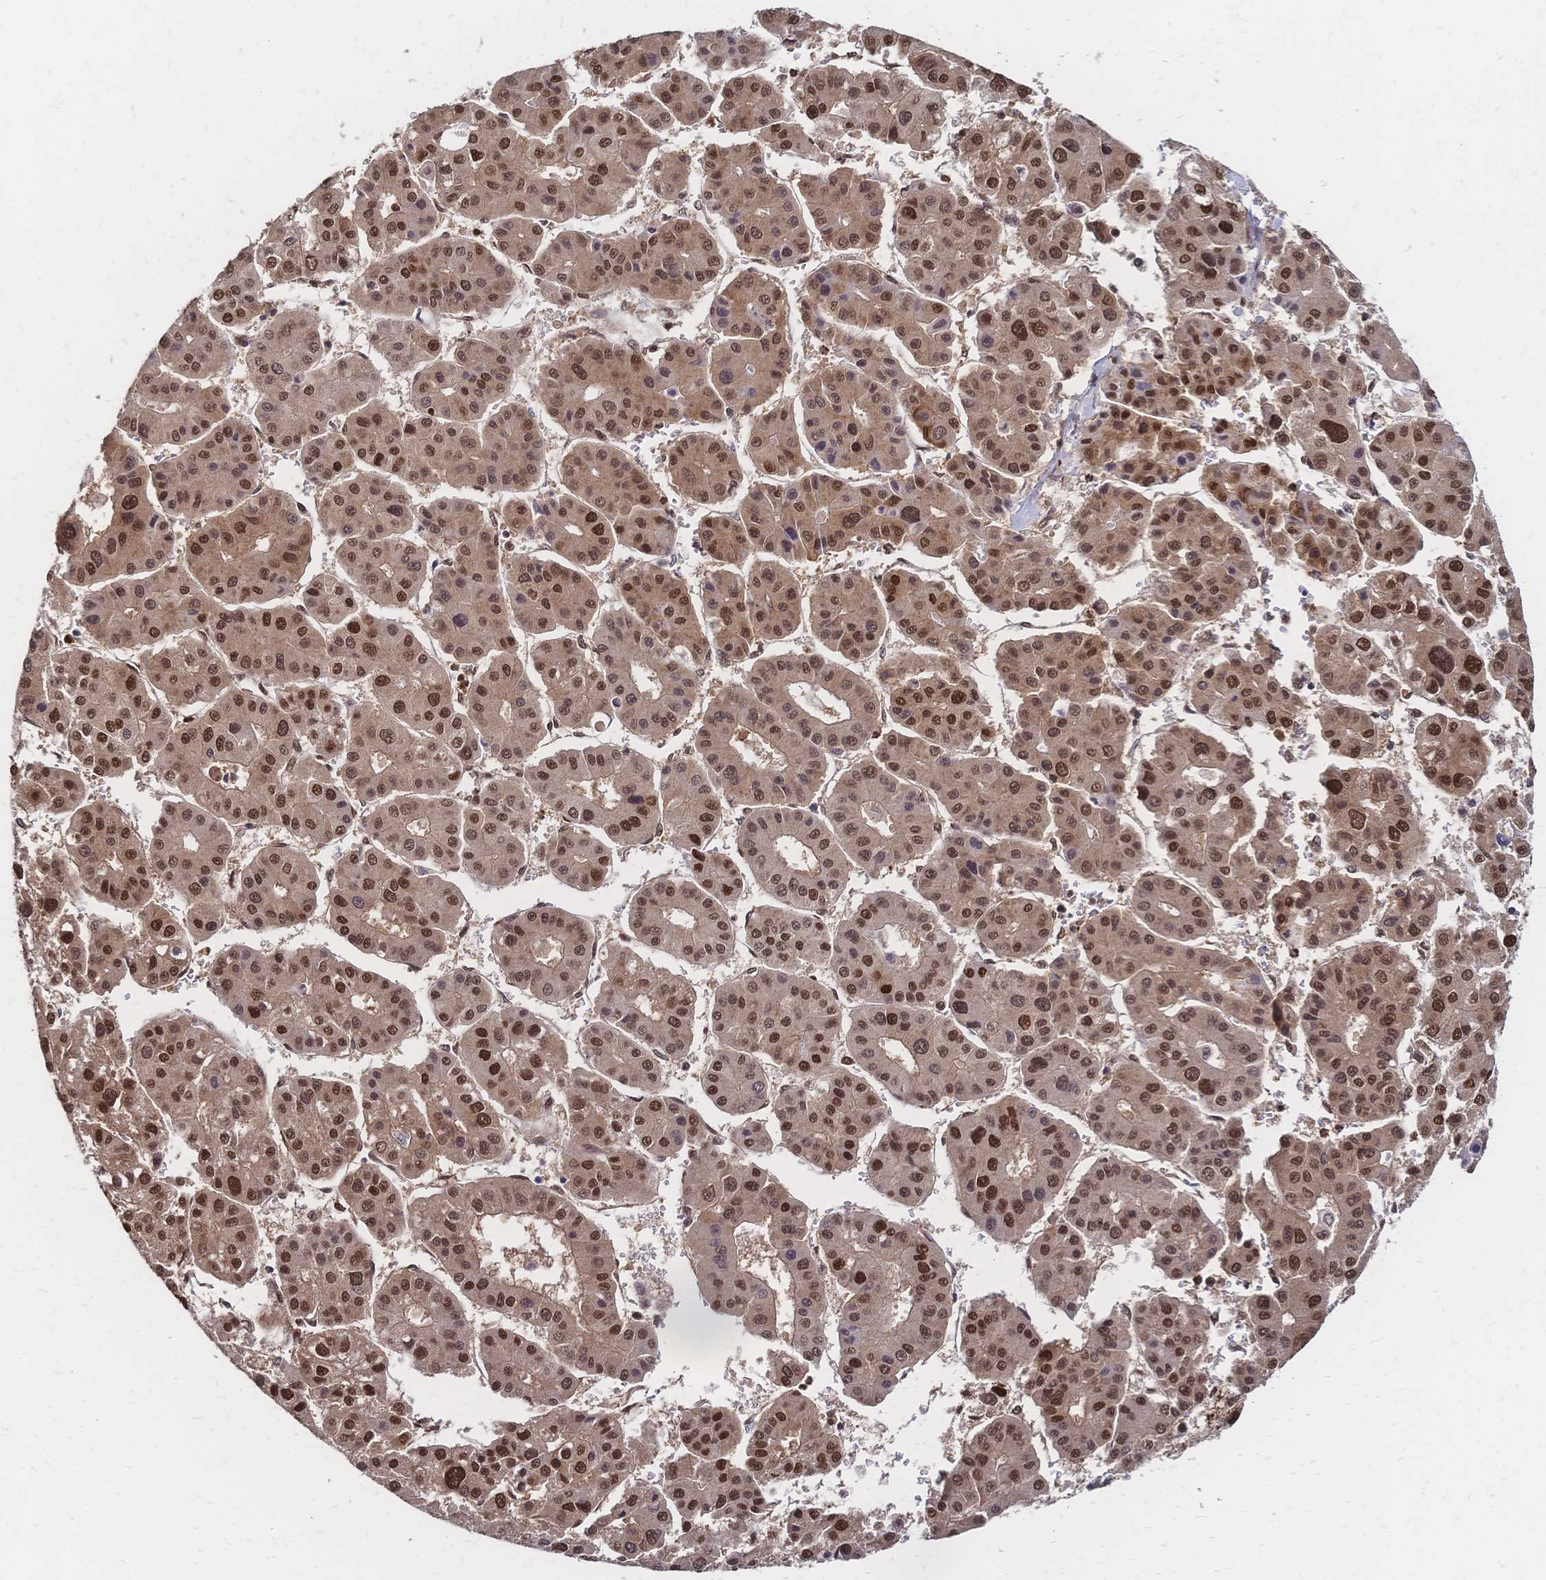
{"staining": {"intensity": "moderate", "quantity": ">75%", "location": "nuclear"}, "tissue": "liver cancer", "cell_type": "Tumor cells", "image_type": "cancer", "snomed": [{"axis": "morphology", "description": "Carcinoma, Hepatocellular, NOS"}, {"axis": "topography", "description": "Liver"}], "caption": "A micrograph of hepatocellular carcinoma (liver) stained for a protein shows moderate nuclear brown staining in tumor cells. Immunohistochemistry (ihc) stains the protein in brown and the nuclei are stained blue.", "gene": "HDGF", "patient": {"sex": "male", "age": 73}}